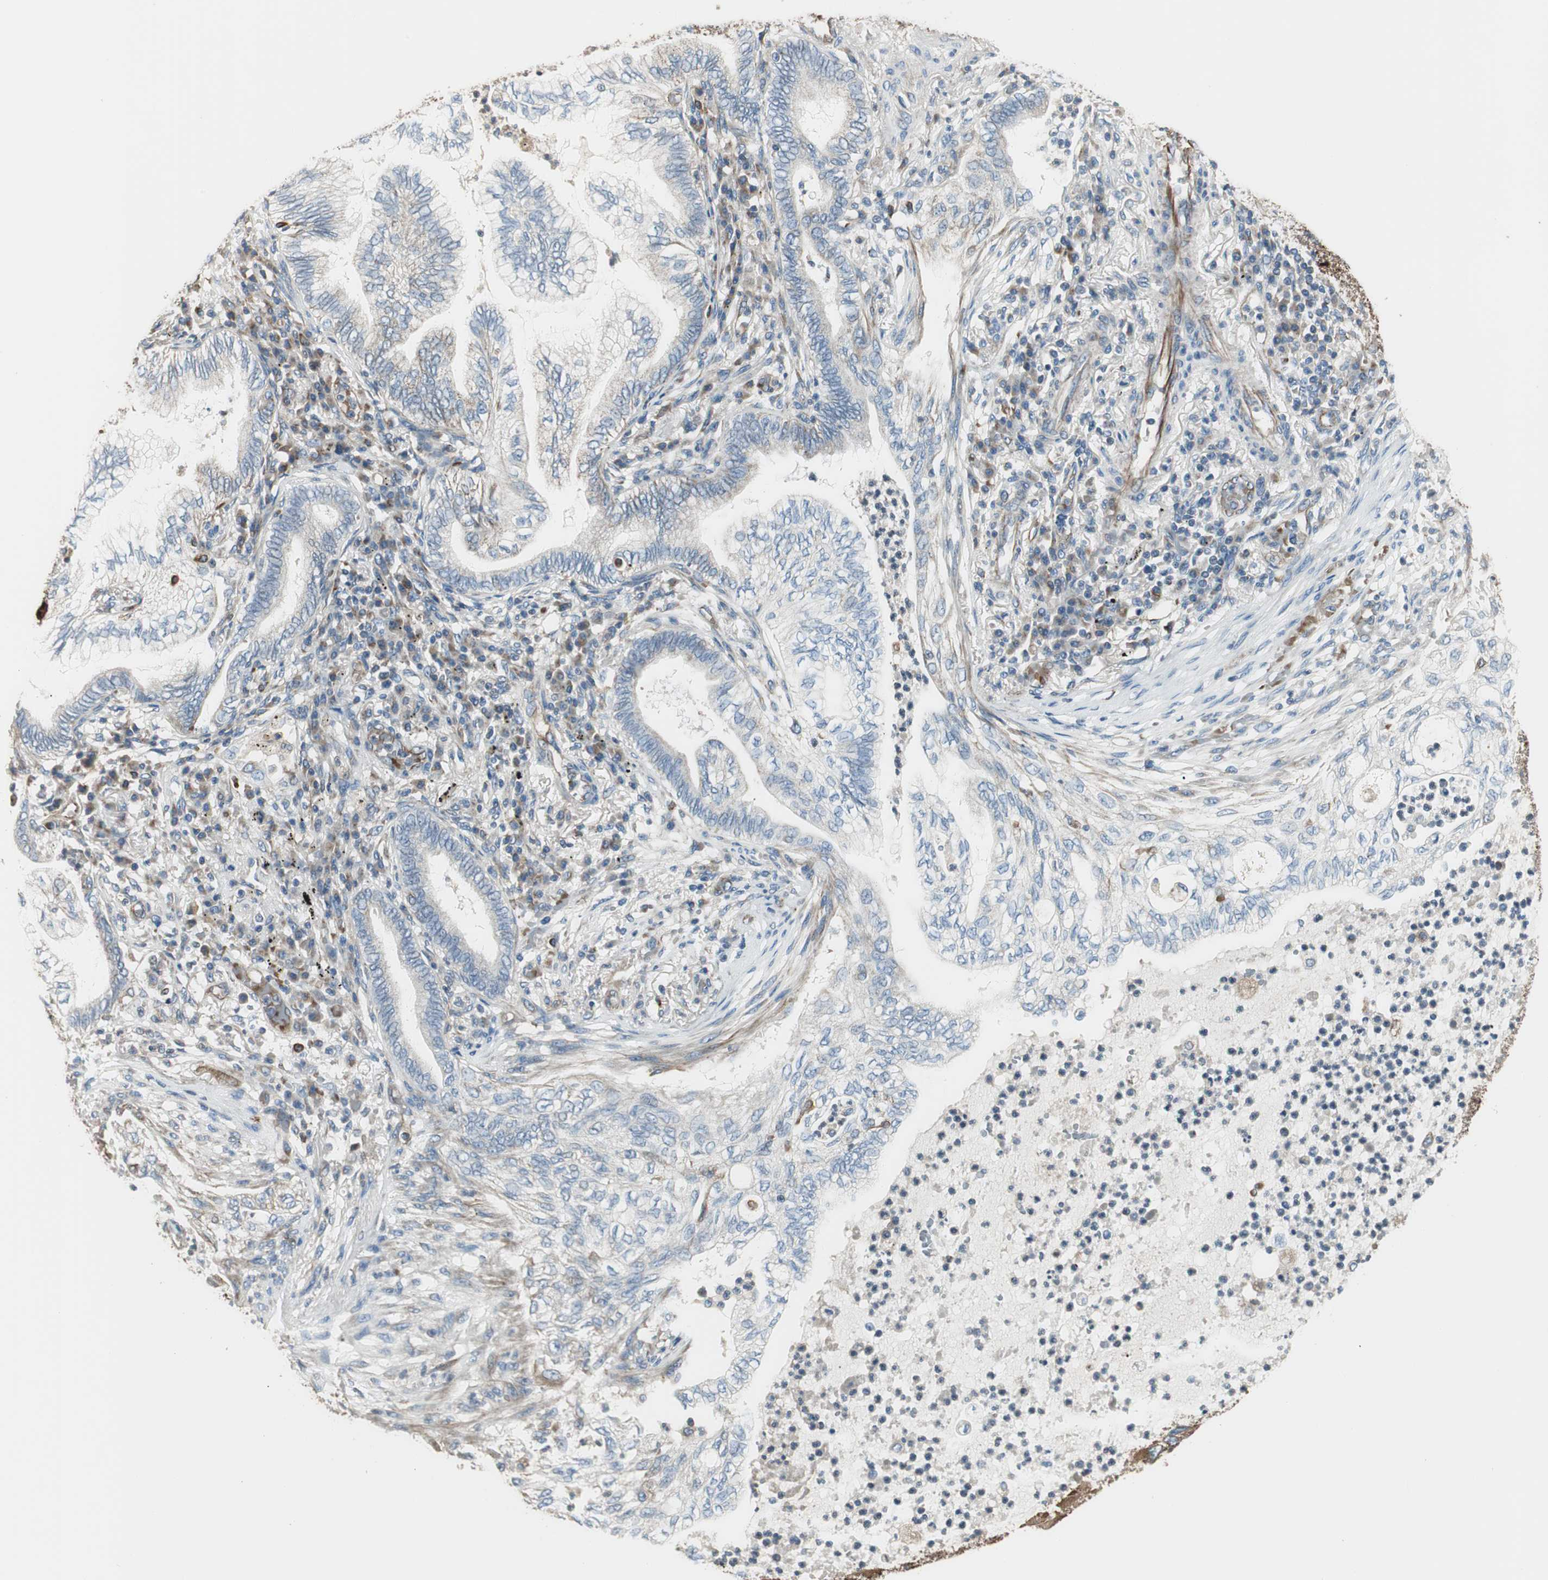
{"staining": {"intensity": "negative", "quantity": "none", "location": "none"}, "tissue": "lung cancer", "cell_type": "Tumor cells", "image_type": "cancer", "snomed": [{"axis": "morphology", "description": "Normal tissue, NOS"}, {"axis": "morphology", "description": "Adenocarcinoma, NOS"}, {"axis": "topography", "description": "Bronchus"}, {"axis": "topography", "description": "Lung"}], "caption": "The histopathology image reveals no significant expression in tumor cells of lung cancer. Nuclei are stained in blue.", "gene": "SRCIN1", "patient": {"sex": "female", "age": 70}}